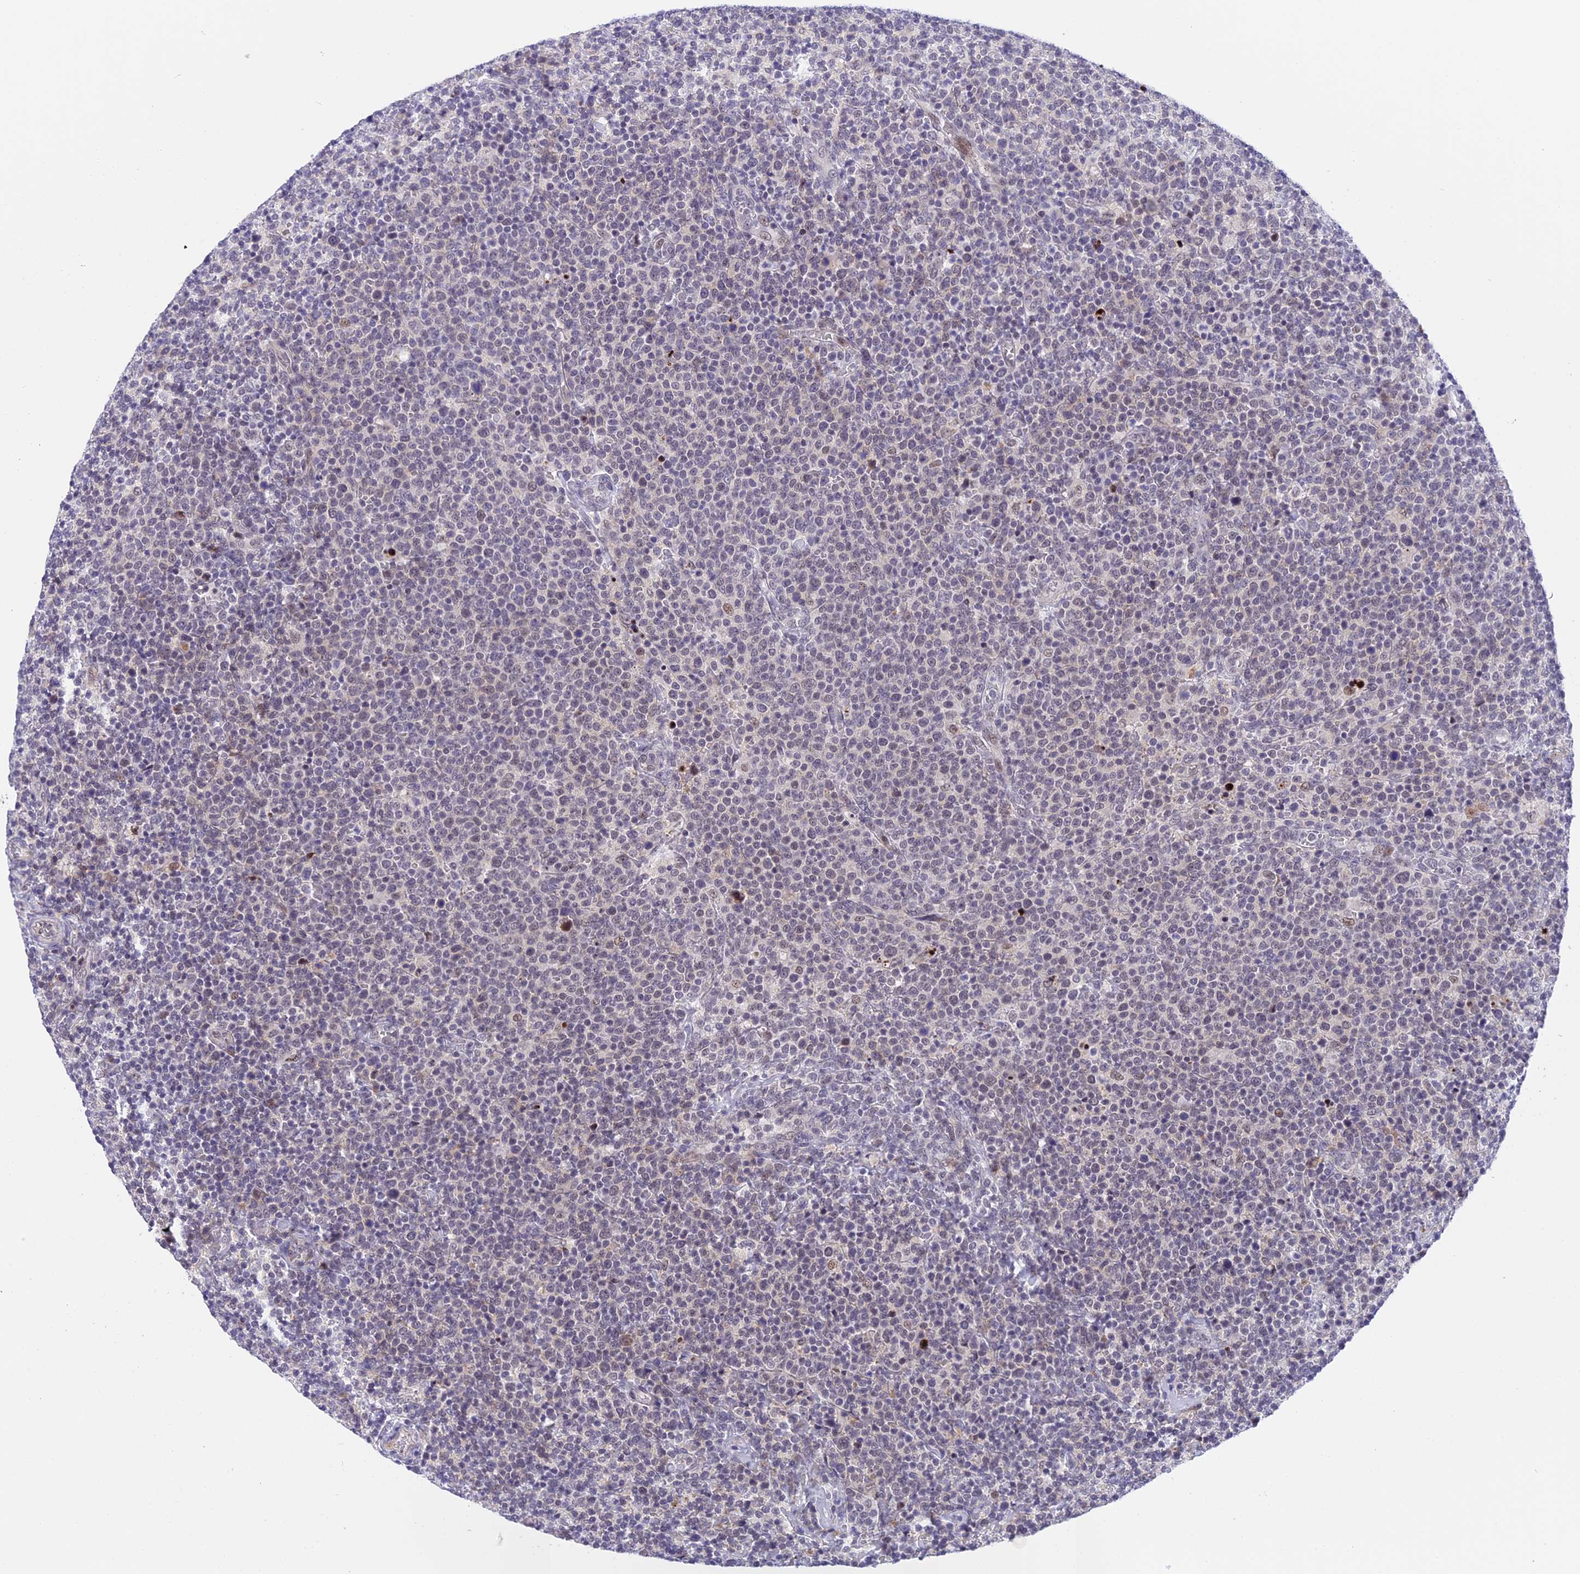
{"staining": {"intensity": "weak", "quantity": "<25%", "location": "nuclear"}, "tissue": "lymphoma", "cell_type": "Tumor cells", "image_type": "cancer", "snomed": [{"axis": "morphology", "description": "Malignant lymphoma, non-Hodgkin's type, High grade"}, {"axis": "topography", "description": "Lymph node"}], "caption": "An immunohistochemistry (IHC) micrograph of high-grade malignant lymphoma, non-Hodgkin's type is shown. There is no staining in tumor cells of high-grade malignant lymphoma, non-Hodgkin's type.", "gene": "POLR2C", "patient": {"sex": "male", "age": 61}}